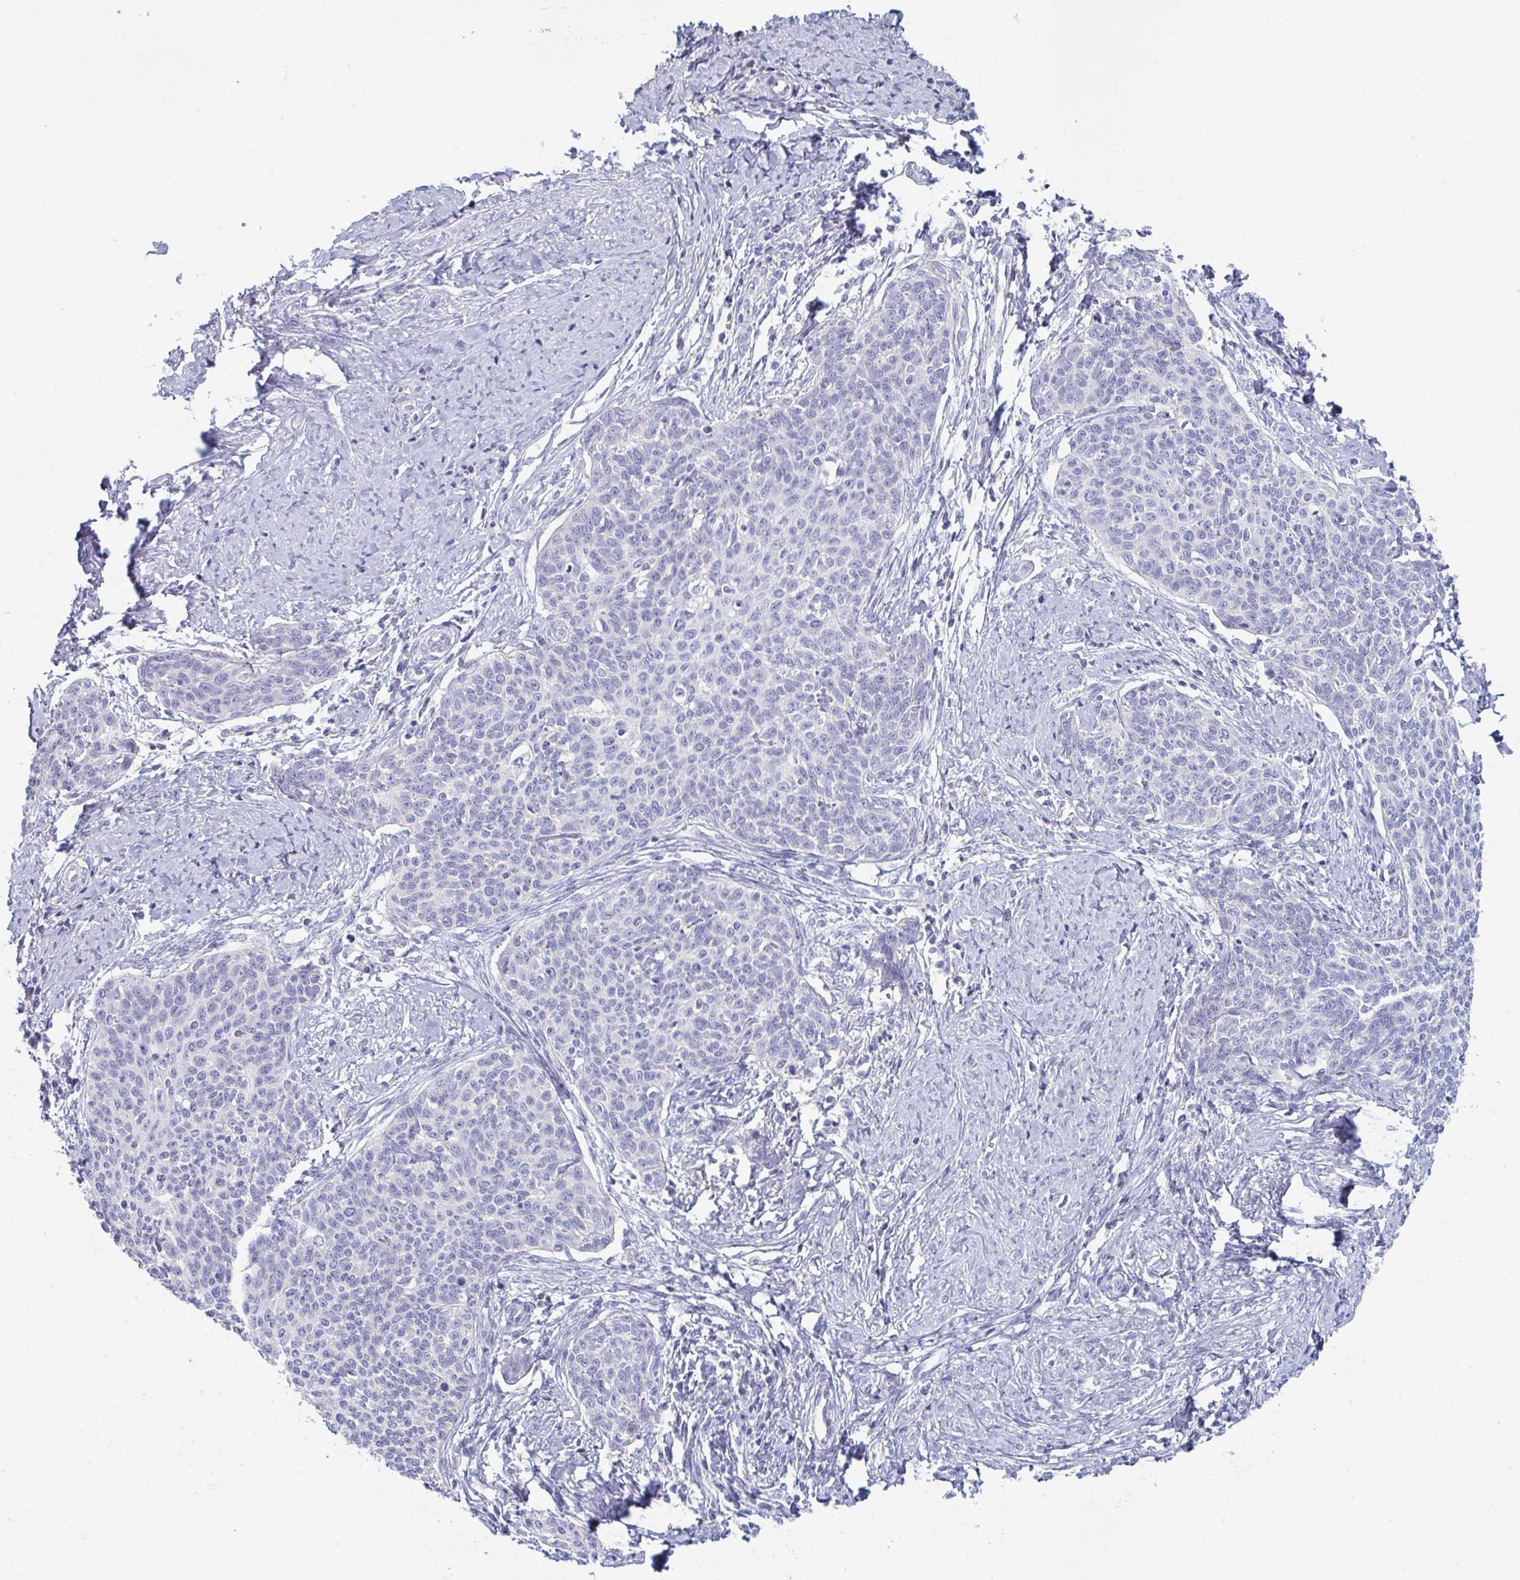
{"staining": {"intensity": "negative", "quantity": "none", "location": "none"}, "tissue": "cervical cancer", "cell_type": "Tumor cells", "image_type": "cancer", "snomed": [{"axis": "morphology", "description": "Squamous cell carcinoma, NOS"}, {"axis": "topography", "description": "Cervix"}], "caption": "This is an immunohistochemistry histopathology image of squamous cell carcinoma (cervical). There is no staining in tumor cells.", "gene": "HGFAC", "patient": {"sex": "female", "age": 39}}